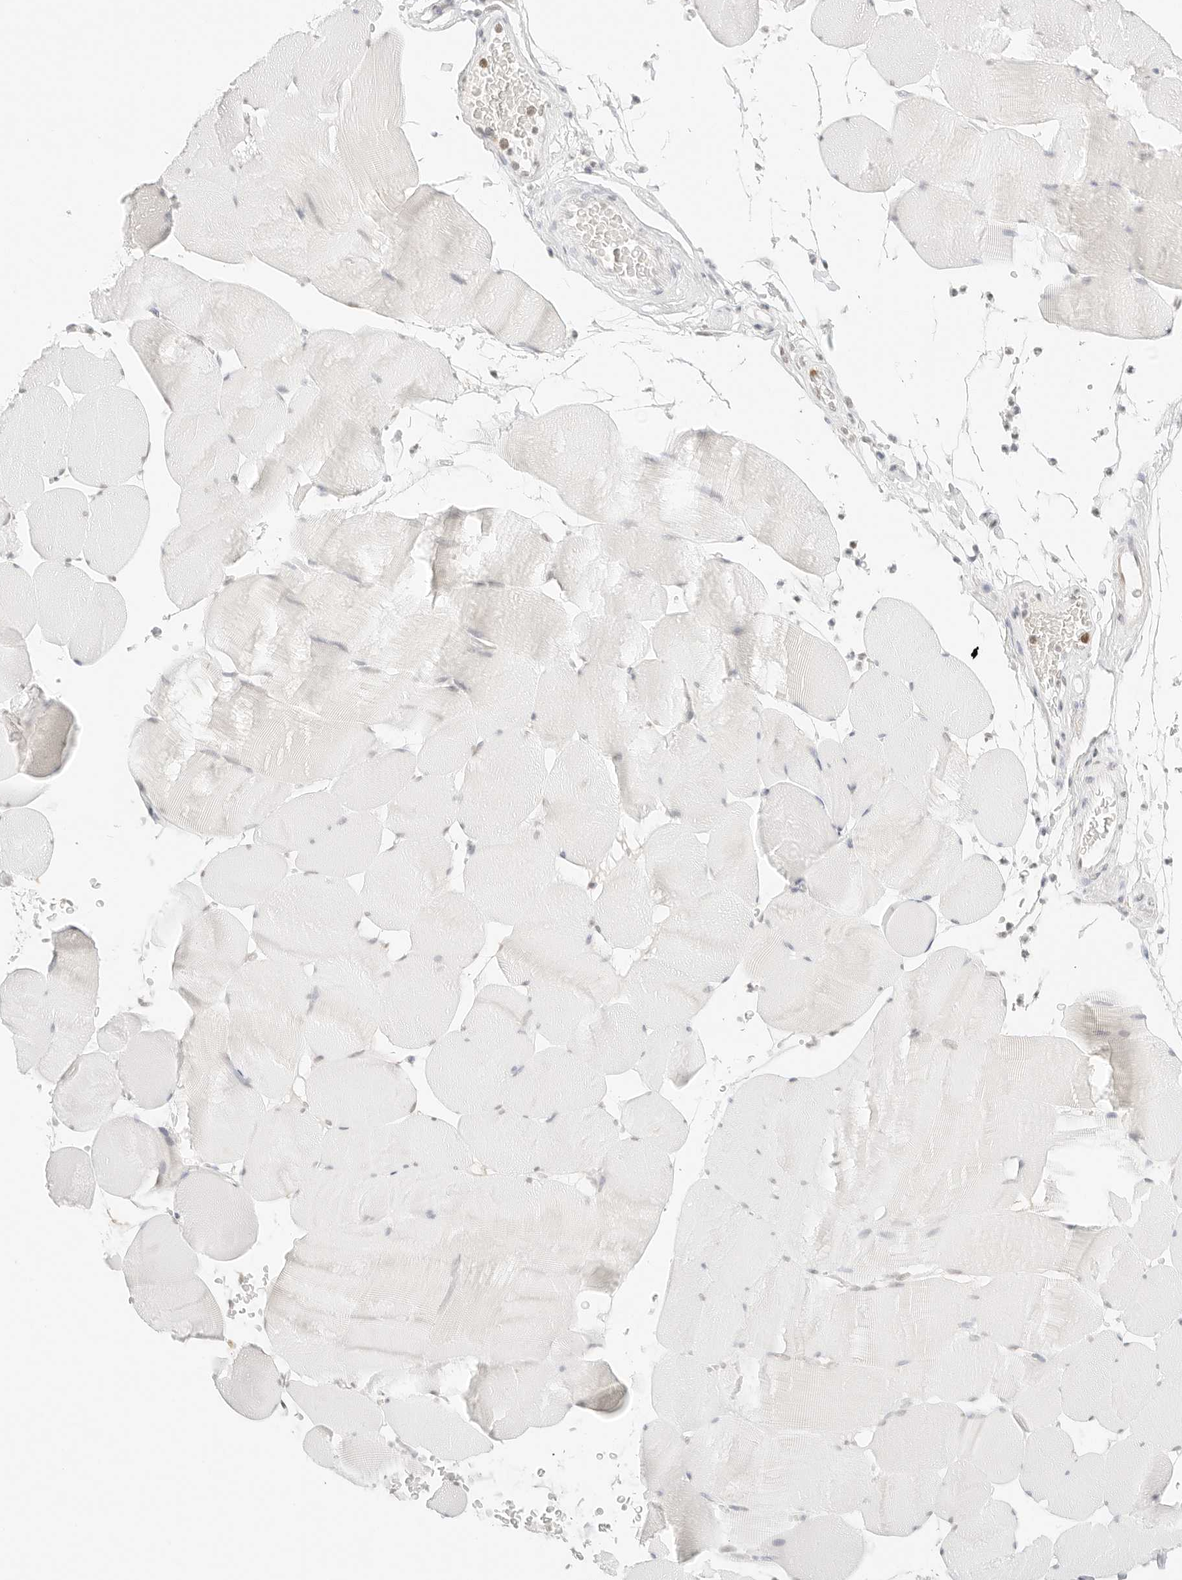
{"staining": {"intensity": "negative", "quantity": "none", "location": "none"}, "tissue": "skeletal muscle", "cell_type": "Myocytes", "image_type": "normal", "snomed": [{"axis": "morphology", "description": "Normal tissue, NOS"}, {"axis": "topography", "description": "Skeletal muscle"}], "caption": "This is an immunohistochemistry histopathology image of benign human skeletal muscle. There is no expression in myocytes.", "gene": "FBLN5", "patient": {"sex": "male", "age": 62}}